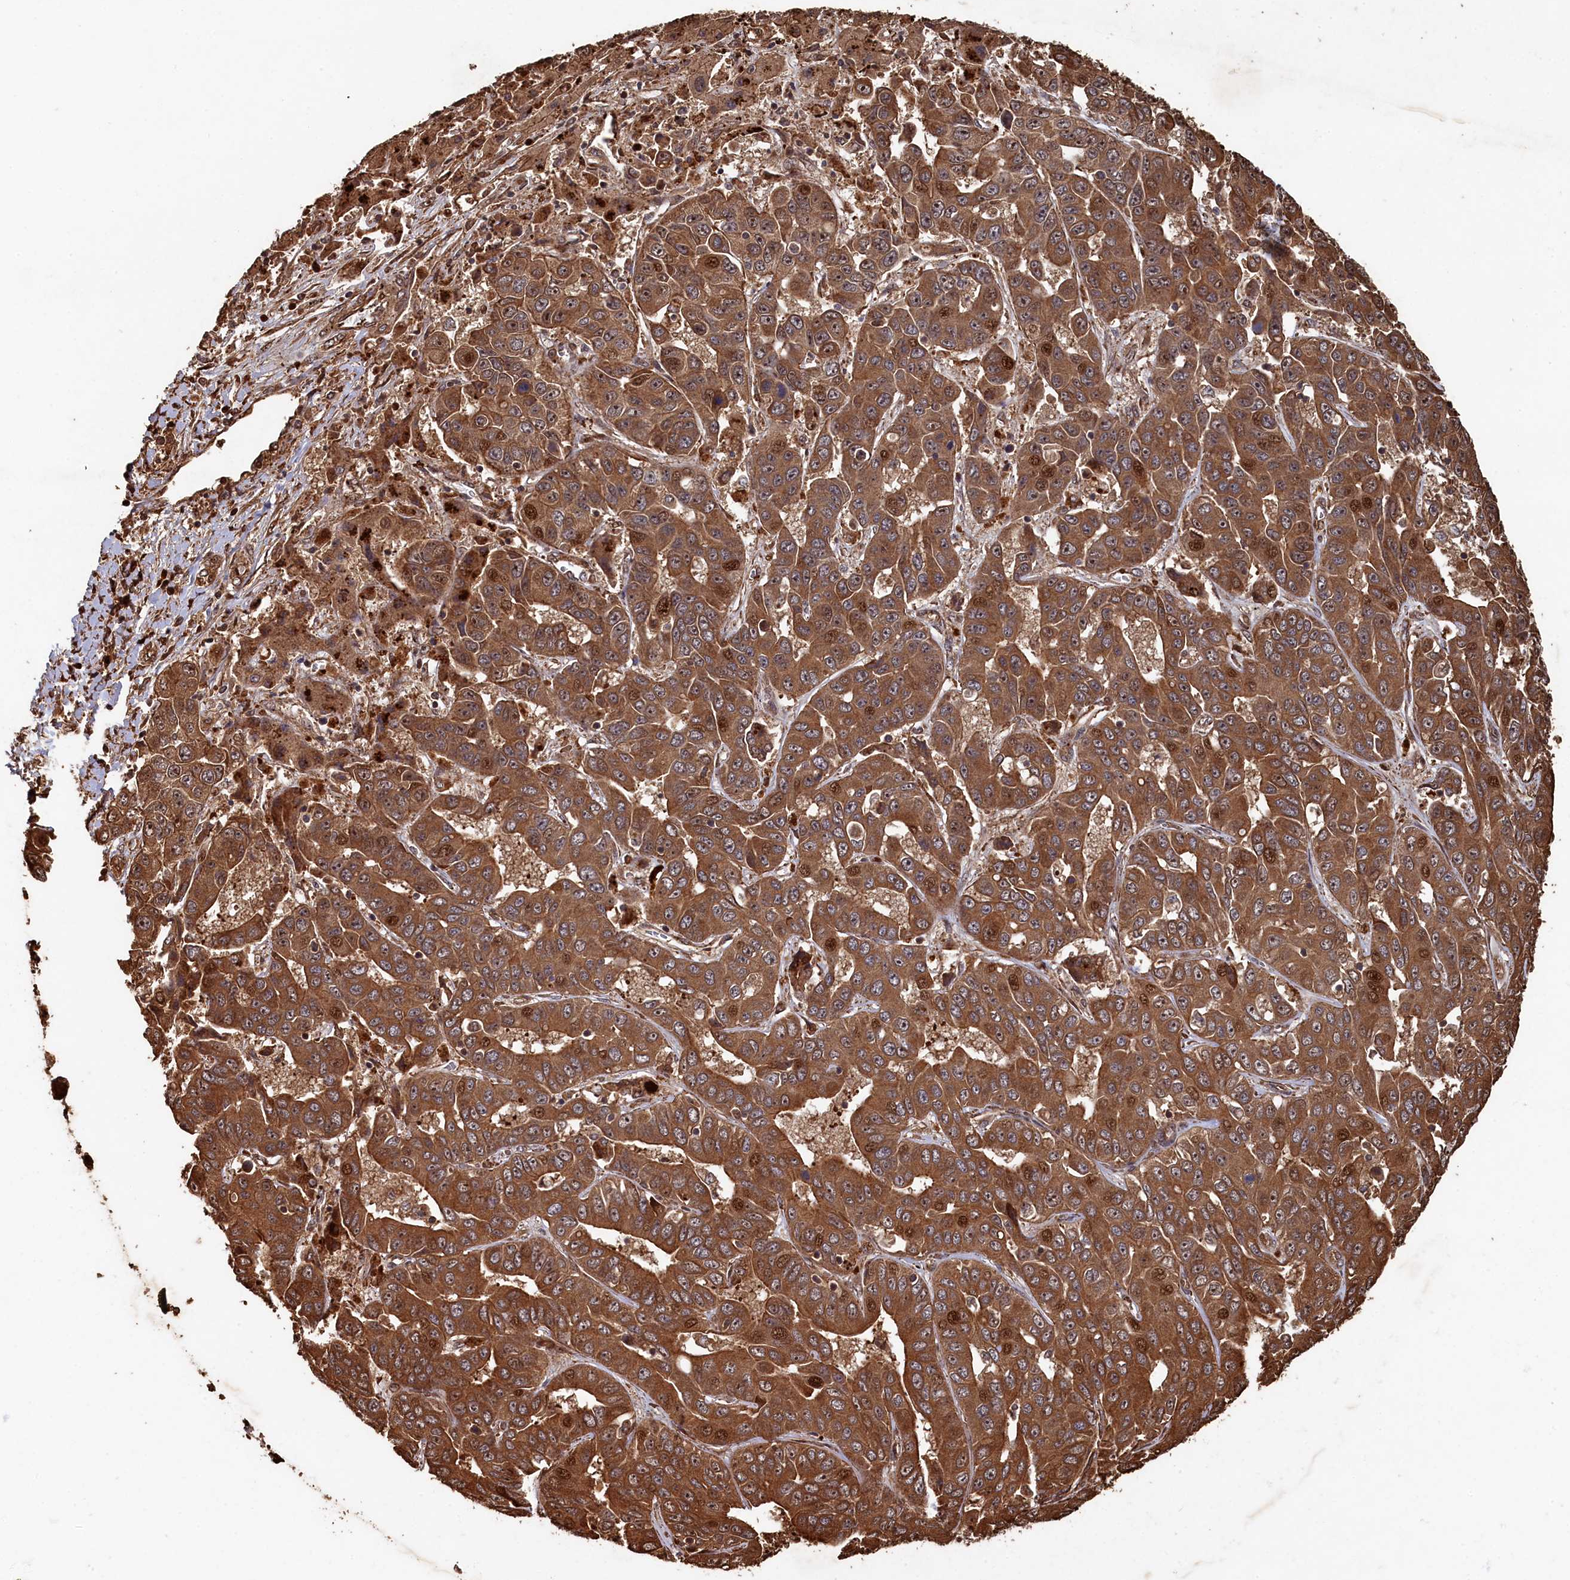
{"staining": {"intensity": "strong", "quantity": ">75%", "location": "cytoplasmic/membranous,nuclear"}, "tissue": "liver cancer", "cell_type": "Tumor cells", "image_type": "cancer", "snomed": [{"axis": "morphology", "description": "Cholangiocarcinoma"}, {"axis": "topography", "description": "Liver"}], "caption": "A histopathology image showing strong cytoplasmic/membranous and nuclear expression in approximately >75% of tumor cells in liver cancer, as visualized by brown immunohistochemical staining.", "gene": "PIGN", "patient": {"sex": "female", "age": 52}}